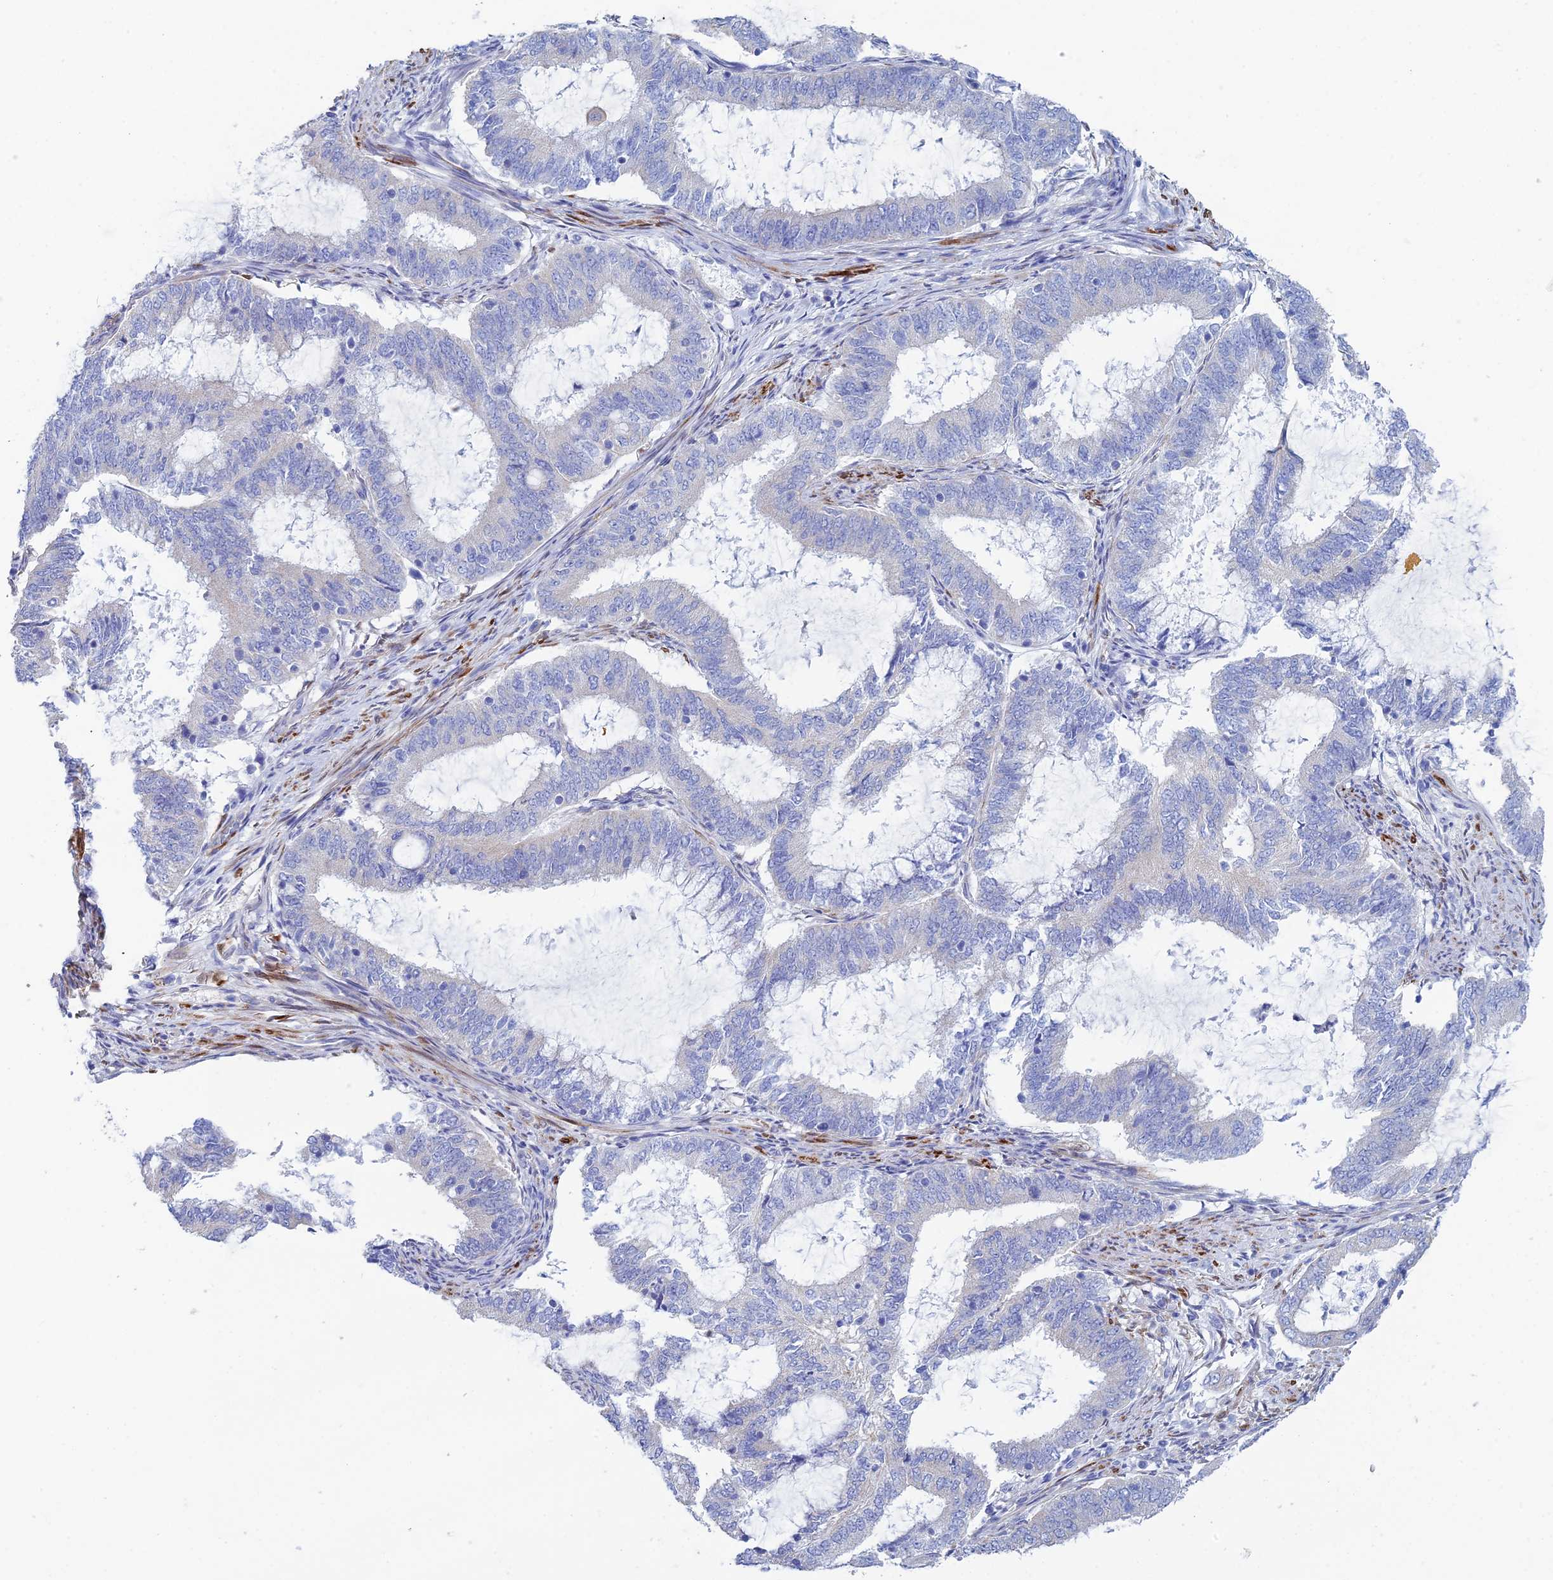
{"staining": {"intensity": "negative", "quantity": "none", "location": "none"}, "tissue": "endometrial cancer", "cell_type": "Tumor cells", "image_type": "cancer", "snomed": [{"axis": "morphology", "description": "Adenocarcinoma, NOS"}, {"axis": "topography", "description": "Endometrium"}], "caption": "This photomicrograph is of endometrial cancer (adenocarcinoma) stained with immunohistochemistry to label a protein in brown with the nuclei are counter-stained blue. There is no staining in tumor cells.", "gene": "PCDHA8", "patient": {"sex": "female", "age": 51}}